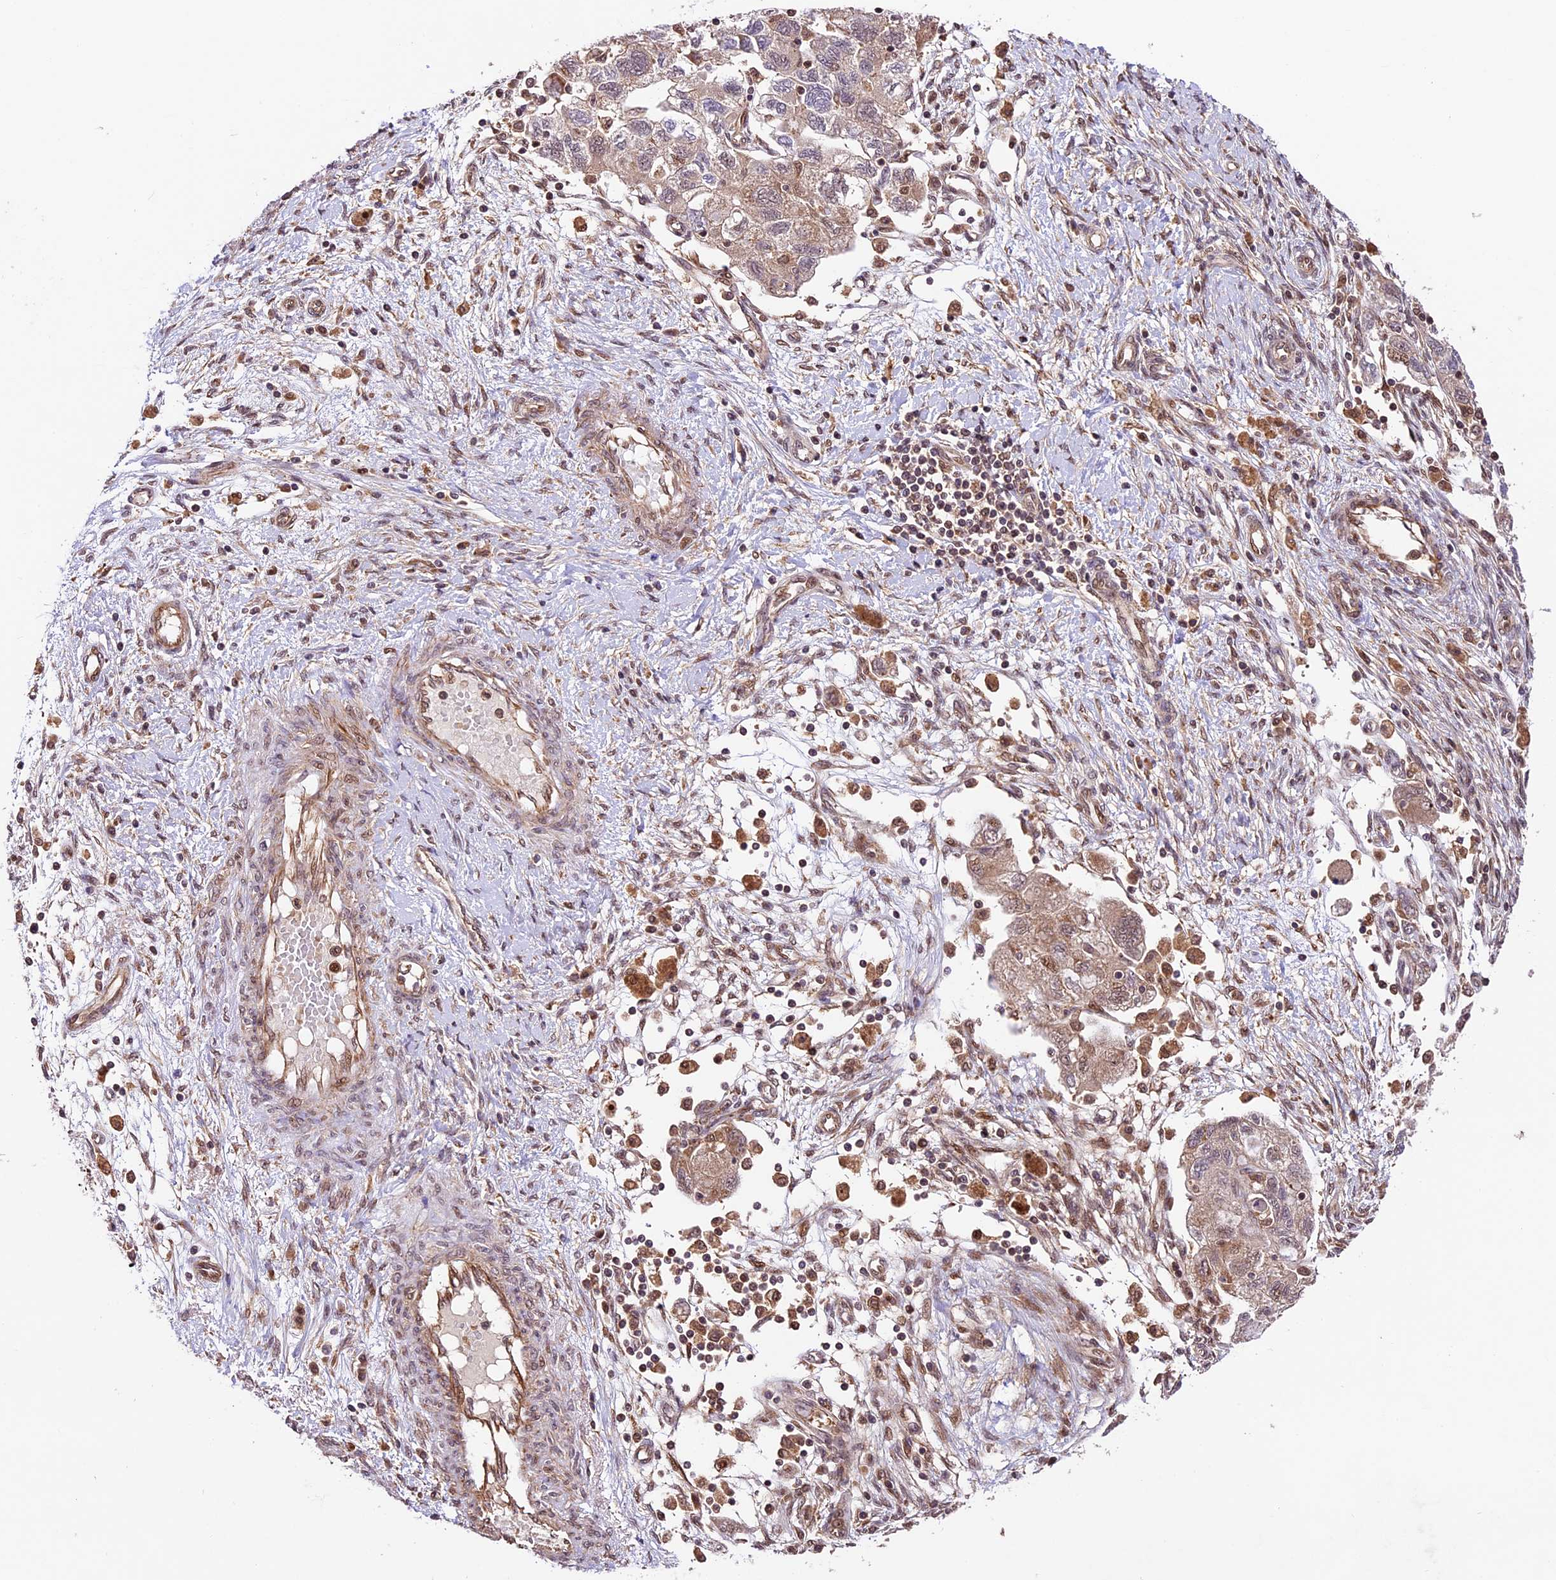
{"staining": {"intensity": "weak", "quantity": "<25%", "location": "cytoplasmic/membranous,nuclear"}, "tissue": "ovarian cancer", "cell_type": "Tumor cells", "image_type": "cancer", "snomed": [{"axis": "morphology", "description": "Carcinoma, NOS"}, {"axis": "morphology", "description": "Cystadenocarcinoma, serous, NOS"}, {"axis": "topography", "description": "Ovary"}], "caption": "There is no significant expression in tumor cells of carcinoma (ovarian).", "gene": "DHX38", "patient": {"sex": "female", "age": 69}}